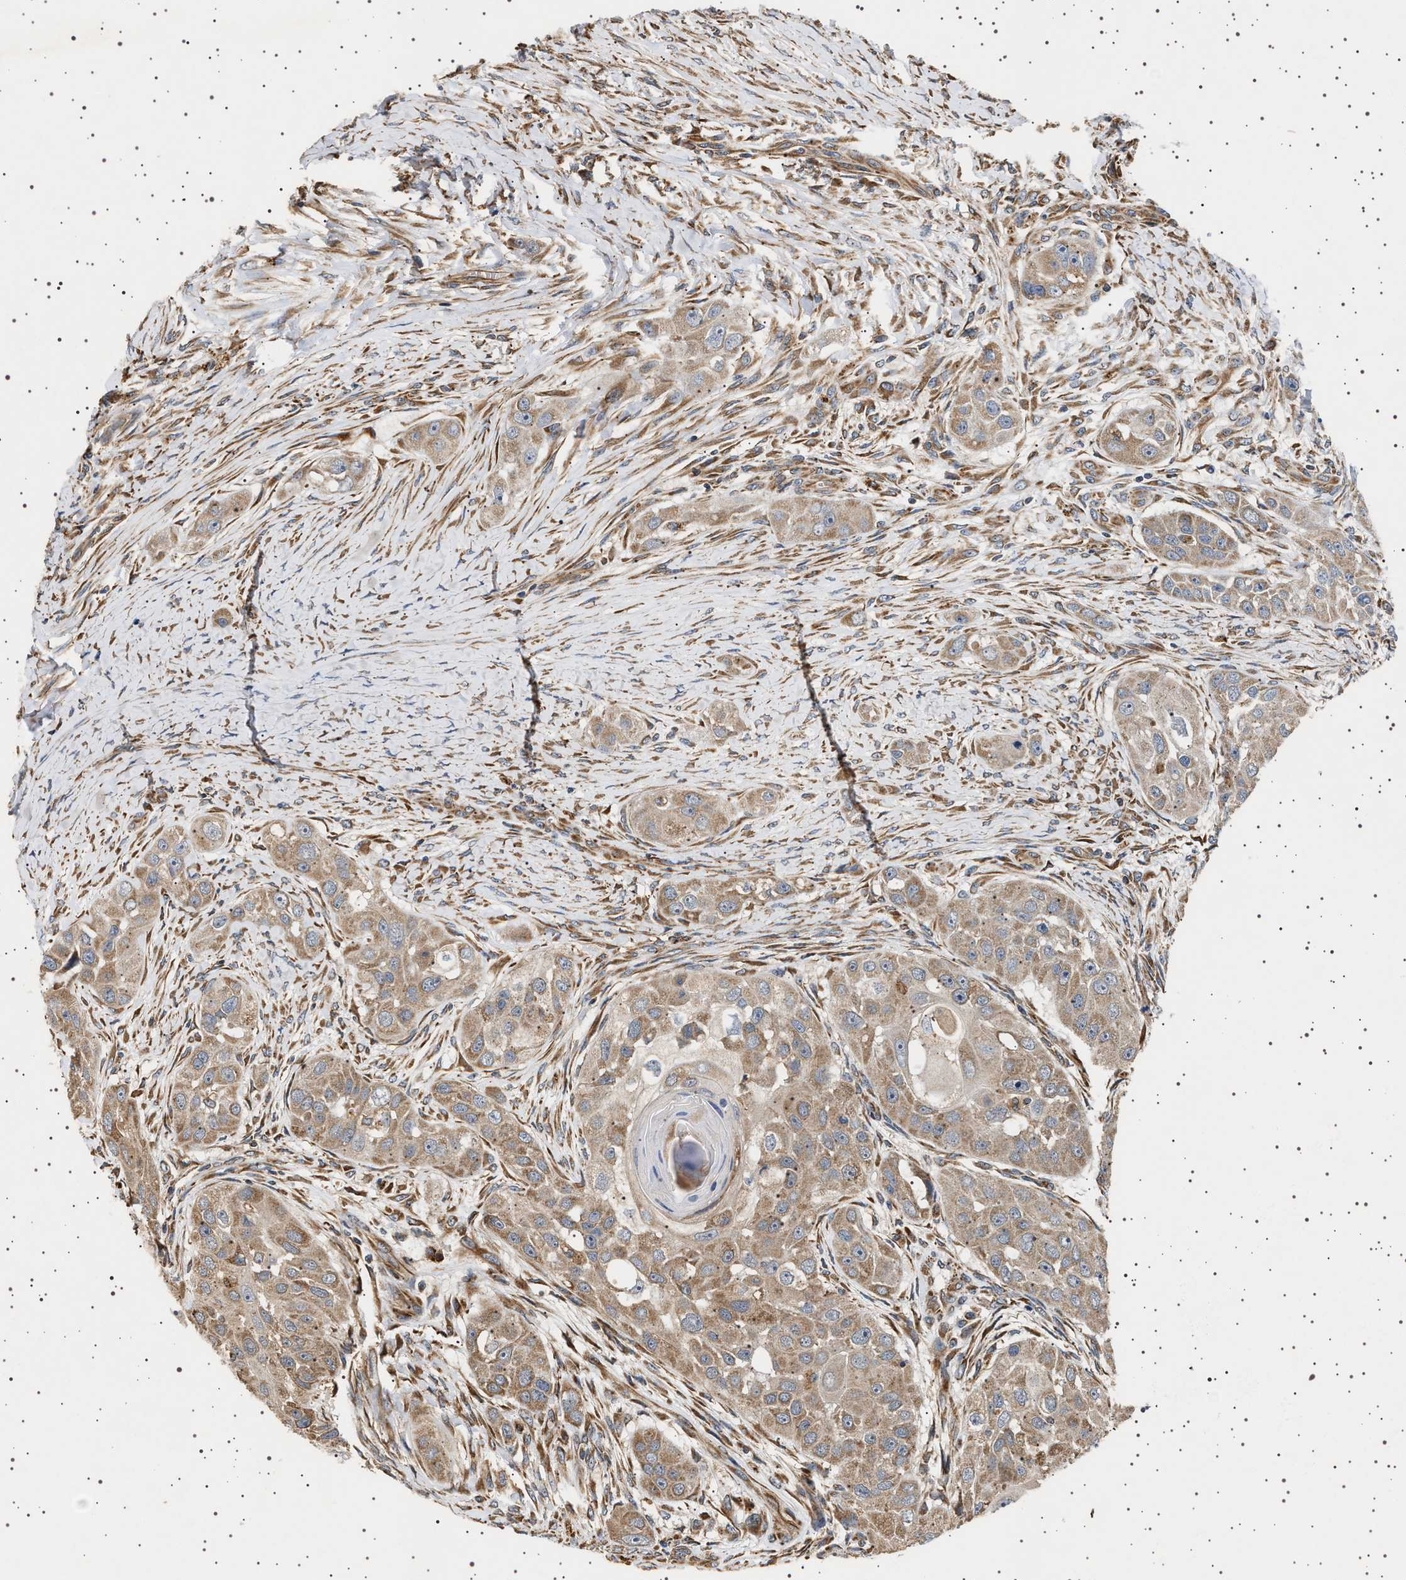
{"staining": {"intensity": "weak", "quantity": ">75%", "location": "cytoplasmic/membranous"}, "tissue": "head and neck cancer", "cell_type": "Tumor cells", "image_type": "cancer", "snomed": [{"axis": "morphology", "description": "Normal tissue, NOS"}, {"axis": "morphology", "description": "Squamous cell carcinoma, NOS"}, {"axis": "topography", "description": "Skeletal muscle"}, {"axis": "topography", "description": "Head-Neck"}], "caption": "Tumor cells show low levels of weak cytoplasmic/membranous staining in about >75% of cells in head and neck cancer (squamous cell carcinoma). (DAB (3,3'-diaminobenzidine) IHC, brown staining for protein, blue staining for nuclei).", "gene": "TRUB2", "patient": {"sex": "male", "age": 51}}